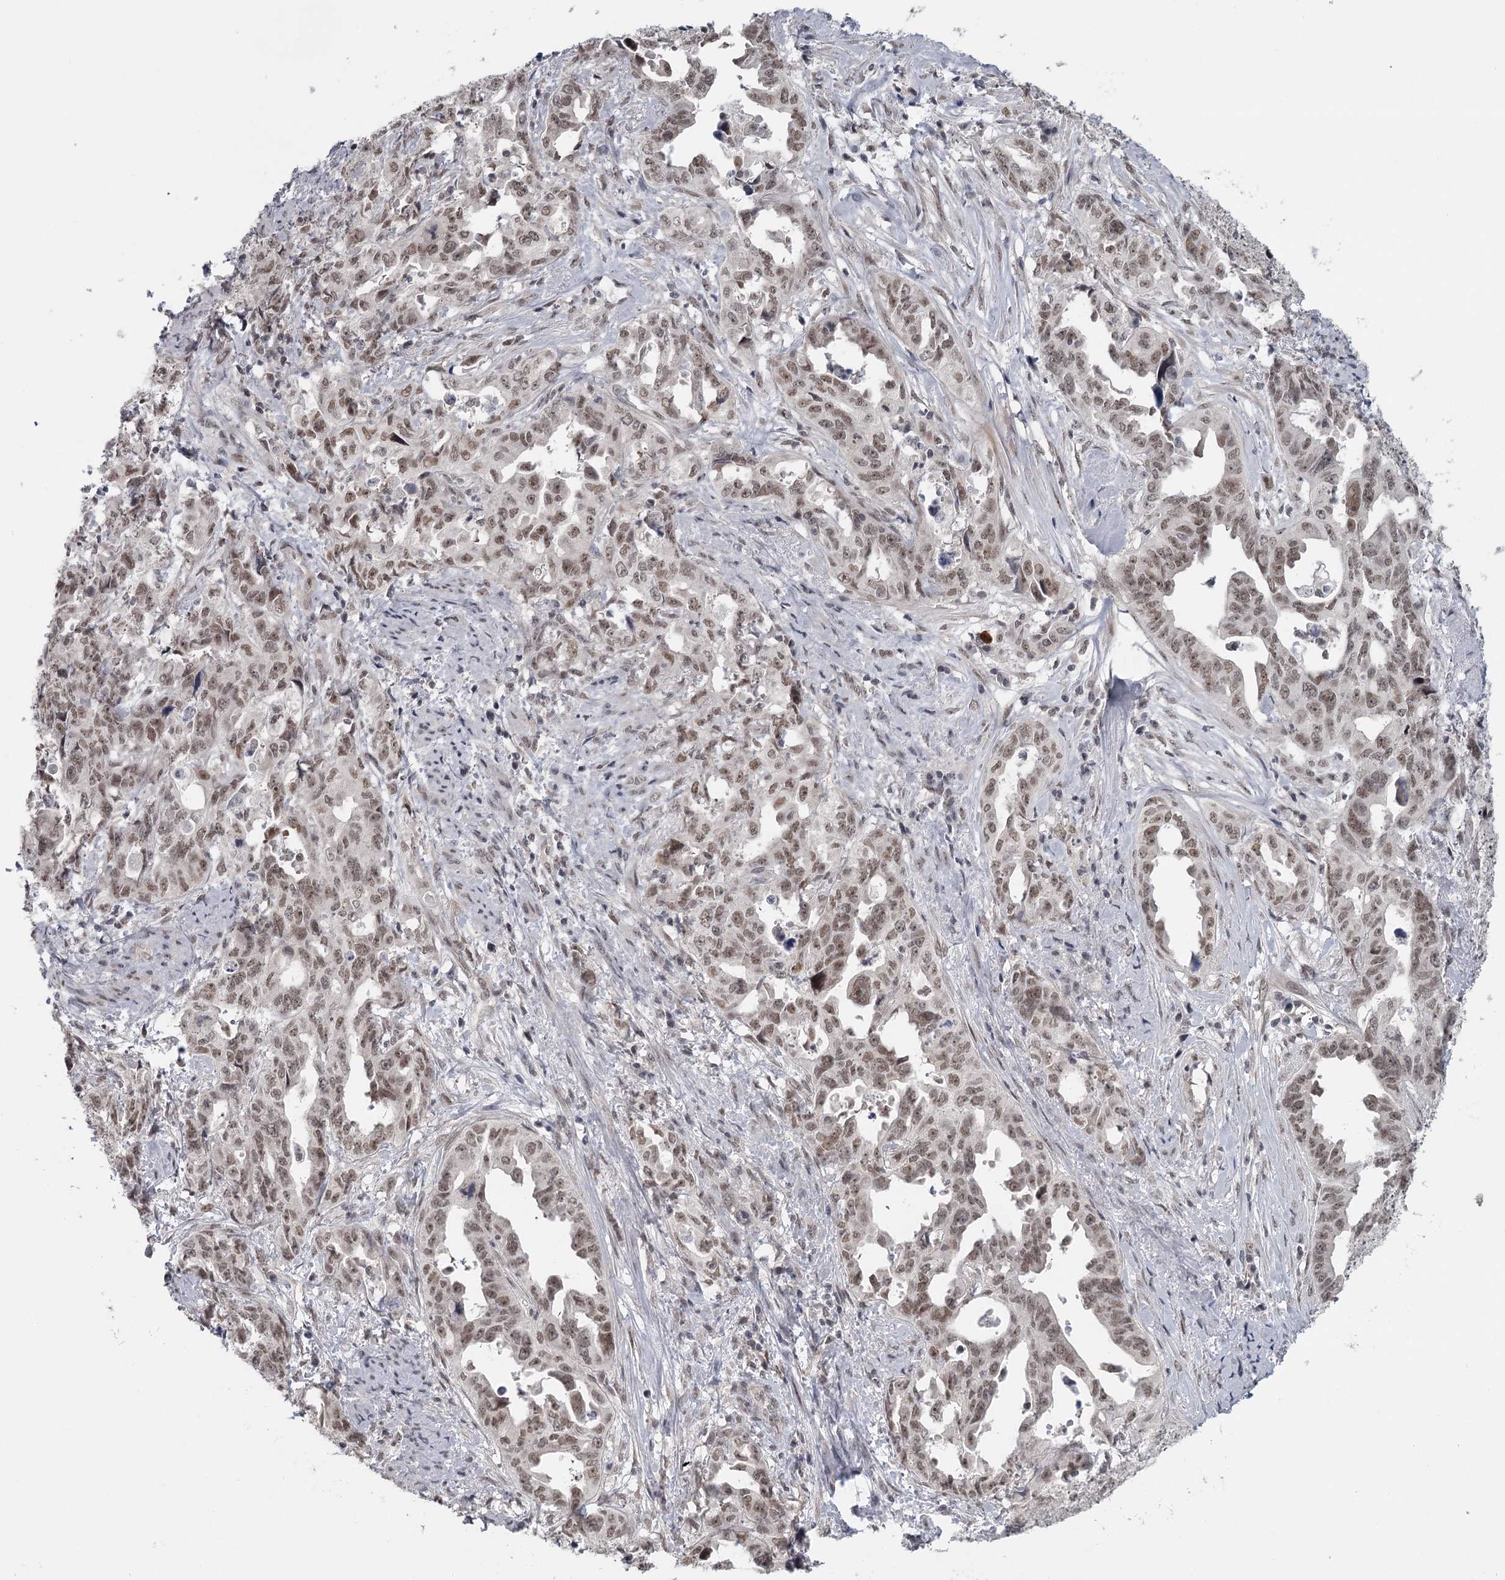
{"staining": {"intensity": "moderate", "quantity": ">75%", "location": "nuclear"}, "tissue": "endometrial cancer", "cell_type": "Tumor cells", "image_type": "cancer", "snomed": [{"axis": "morphology", "description": "Adenocarcinoma, NOS"}, {"axis": "topography", "description": "Endometrium"}], "caption": "Endometrial cancer (adenocarcinoma) stained for a protein reveals moderate nuclear positivity in tumor cells.", "gene": "FAM13C", "patient": {"sex": "female", "age": 65}}